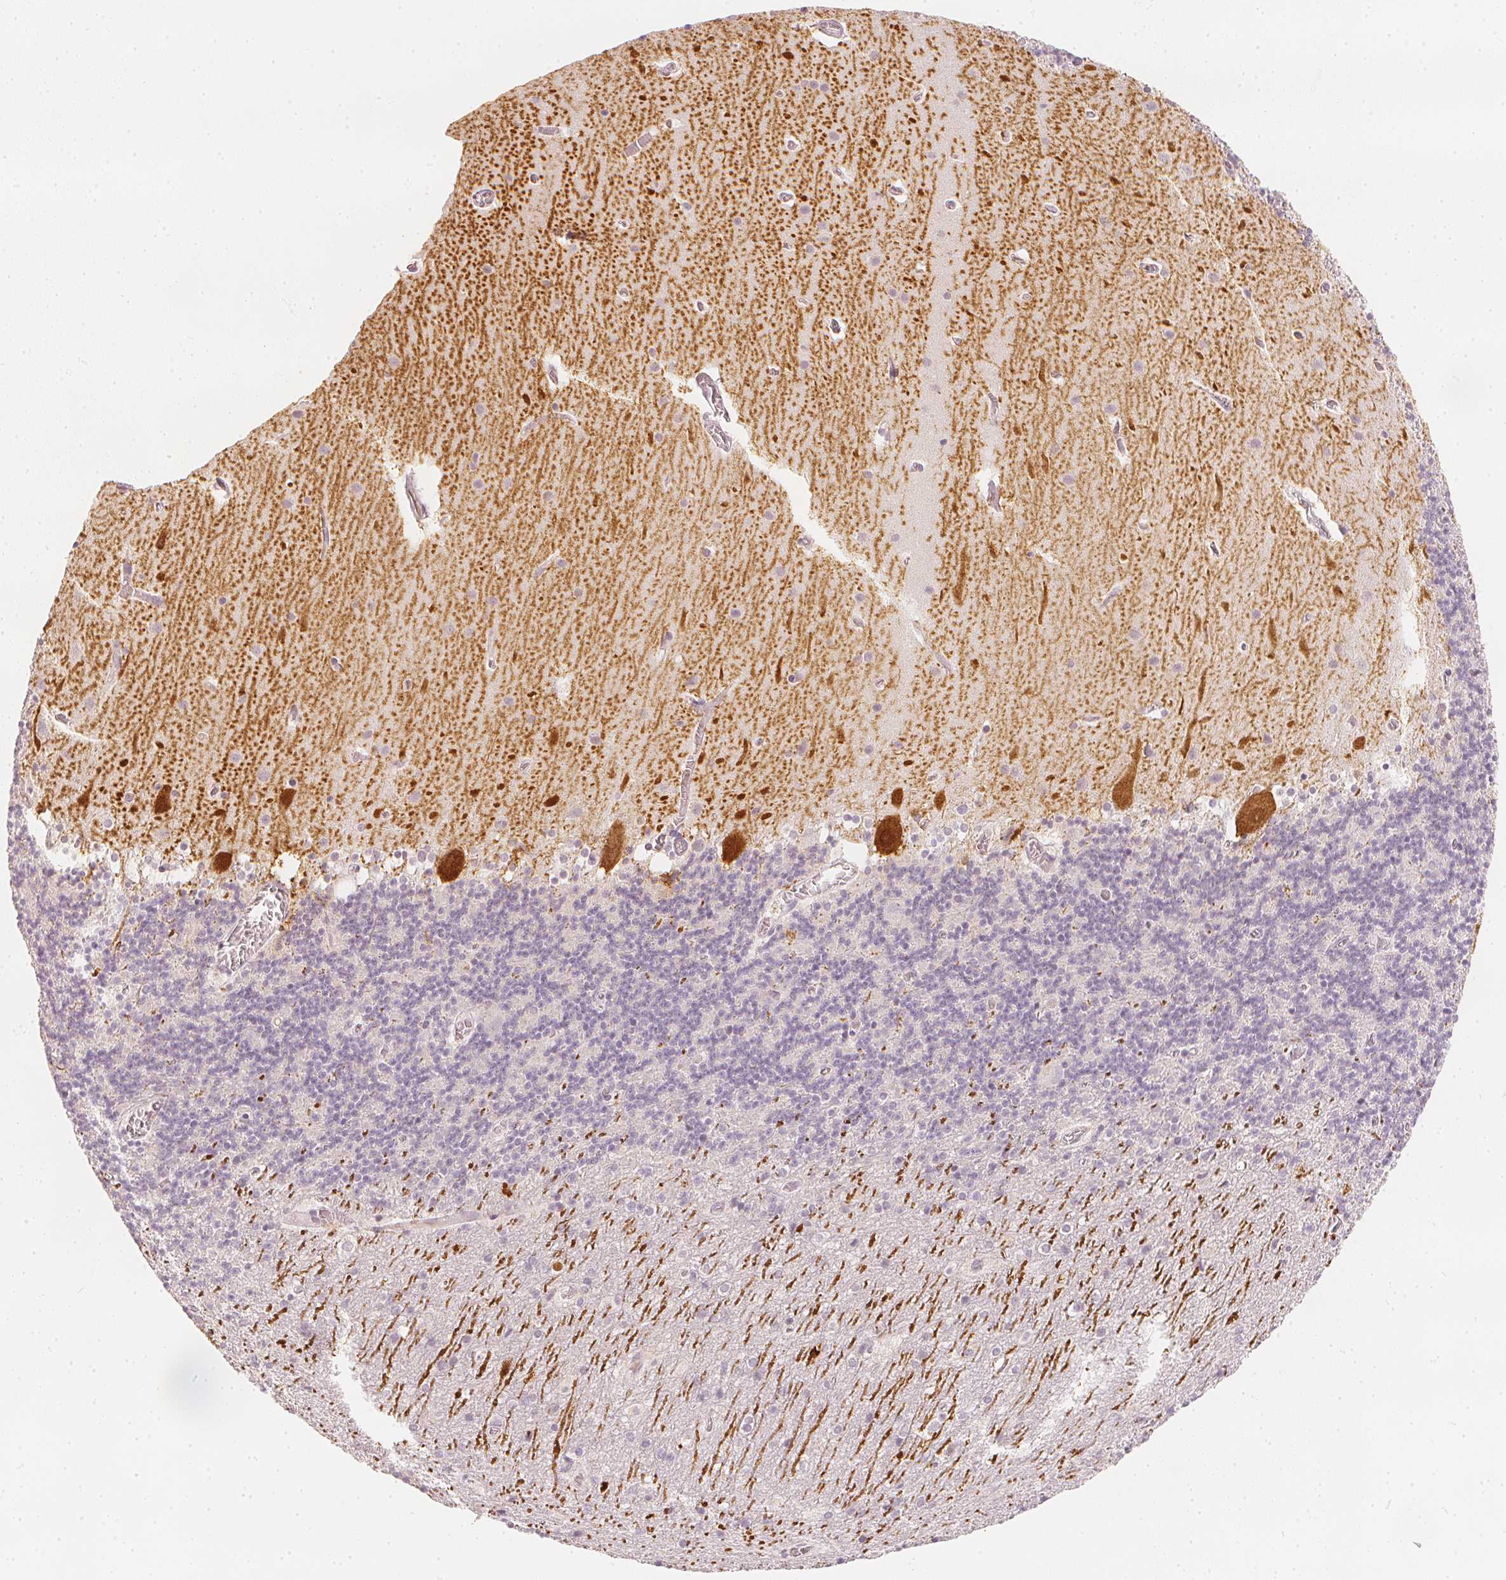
{"staining": {"intensity": "negative", "quantity": "none", "location": "none"}, "tissue": "cerebellum", "cell_type": "Cells in granular layer", "image_type": "normal", "snomed": [{"axis": "morphology", "description": "Normal tissue, NOS"}, {"axis": "topography", "description": "Cerebellum"}], "caption": "Immunohistochemistry of benign cerebellum exhibits no staining in cells in granular layer.", "gene": "CALB1", "patient": {"sex": "male", "age": 70}}